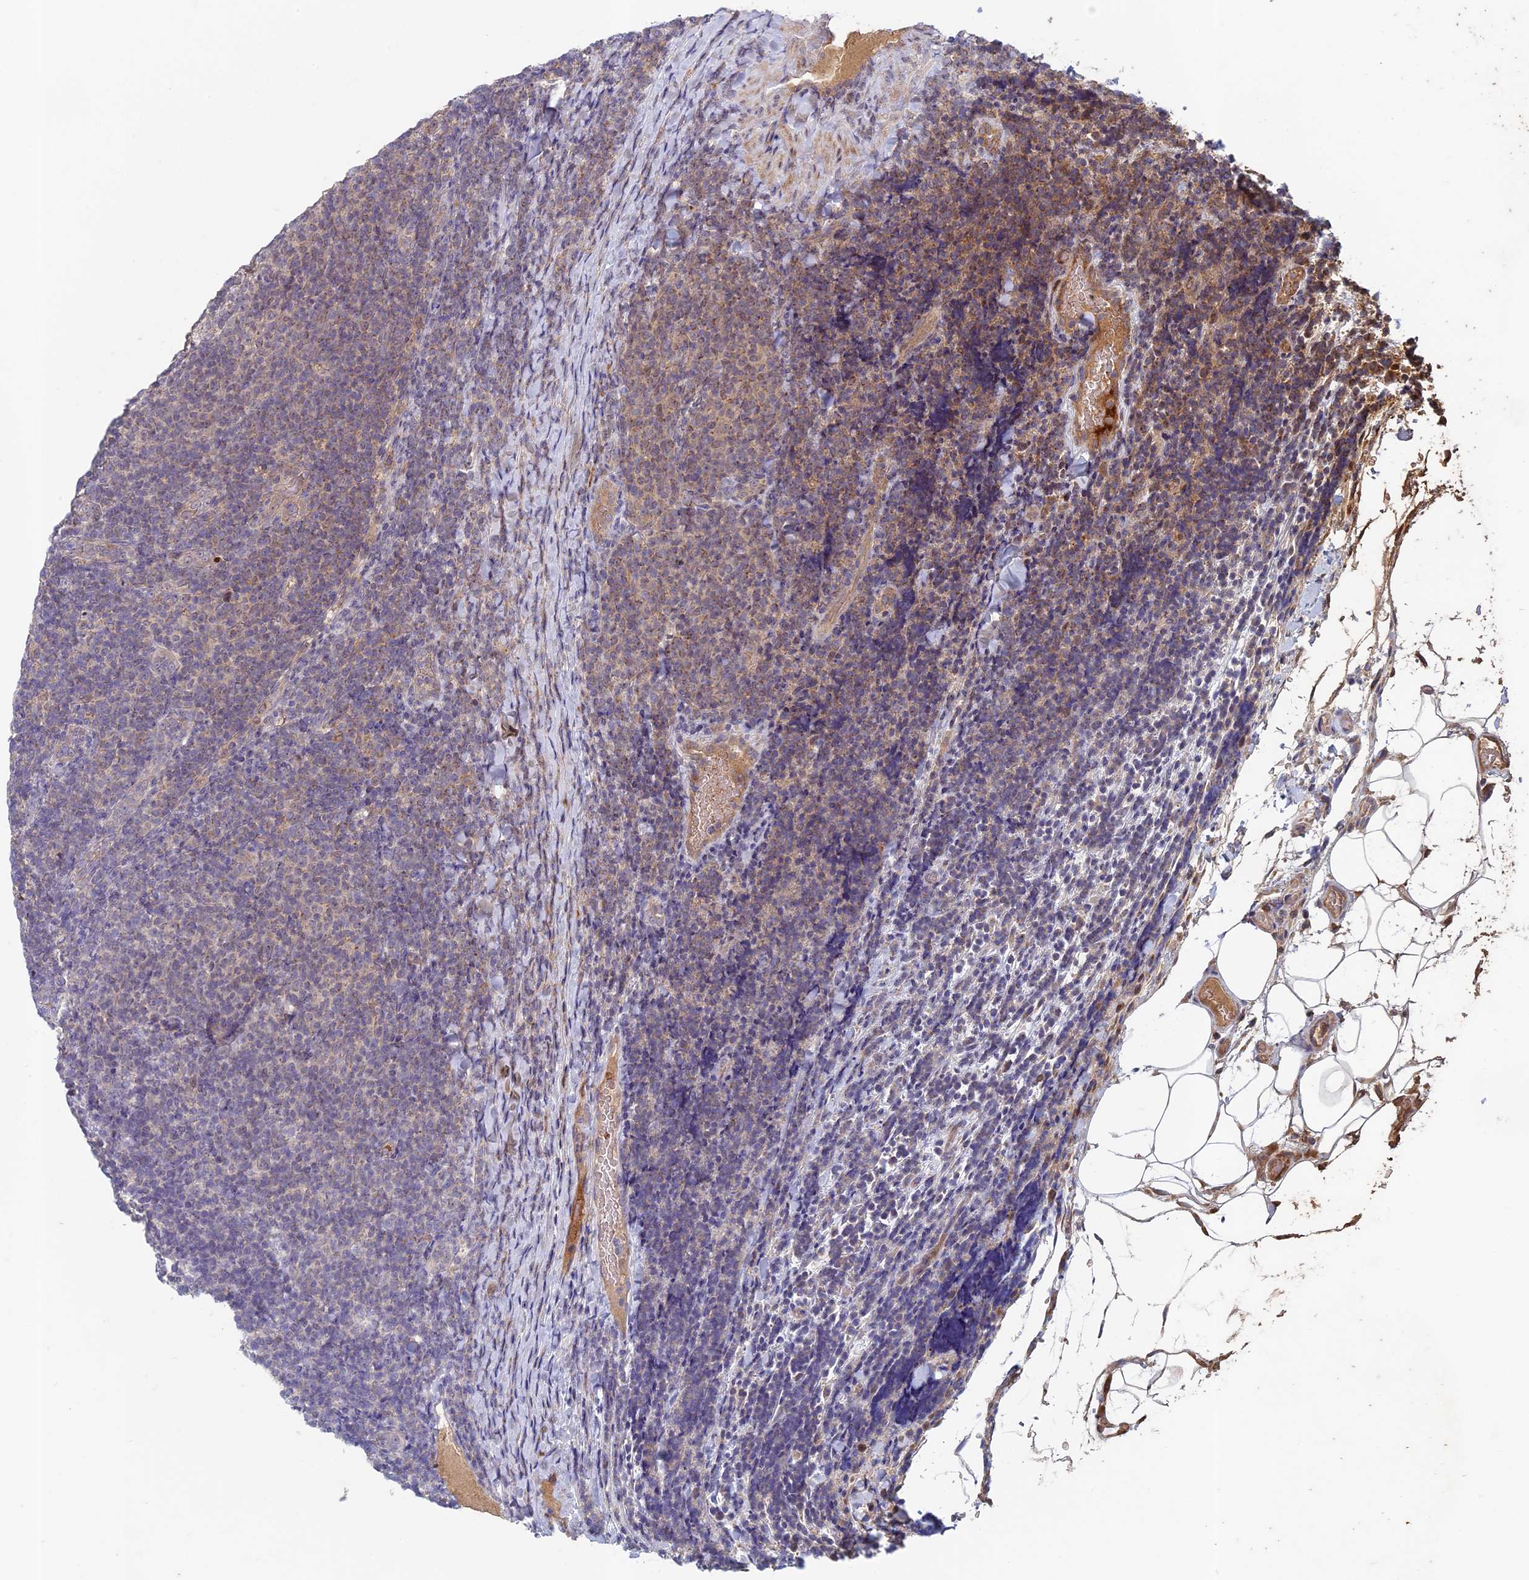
{"staining": {"intensity": "weak", "quantity": "<25%", "location": "cytoplasmic/membranous"}, "tissue": "lymphoma", "cell_type": "Tumor cells", "image_type": "cancer", "snomed": [{"axis": "morphology", "description": "Malignant lymphoma, non-Hodgkin's type, Low grade"}, {"axis": "topography", "description": "Lymph node"}], "caption": "This is an immunohistochemistry photomicrograph of low-grade malignant lymphoma, non-Hodgkin's type. There is no positivity in tumor cells.", "gene": "RCCD1", "patient": {"sex": "male", "age": 66}}